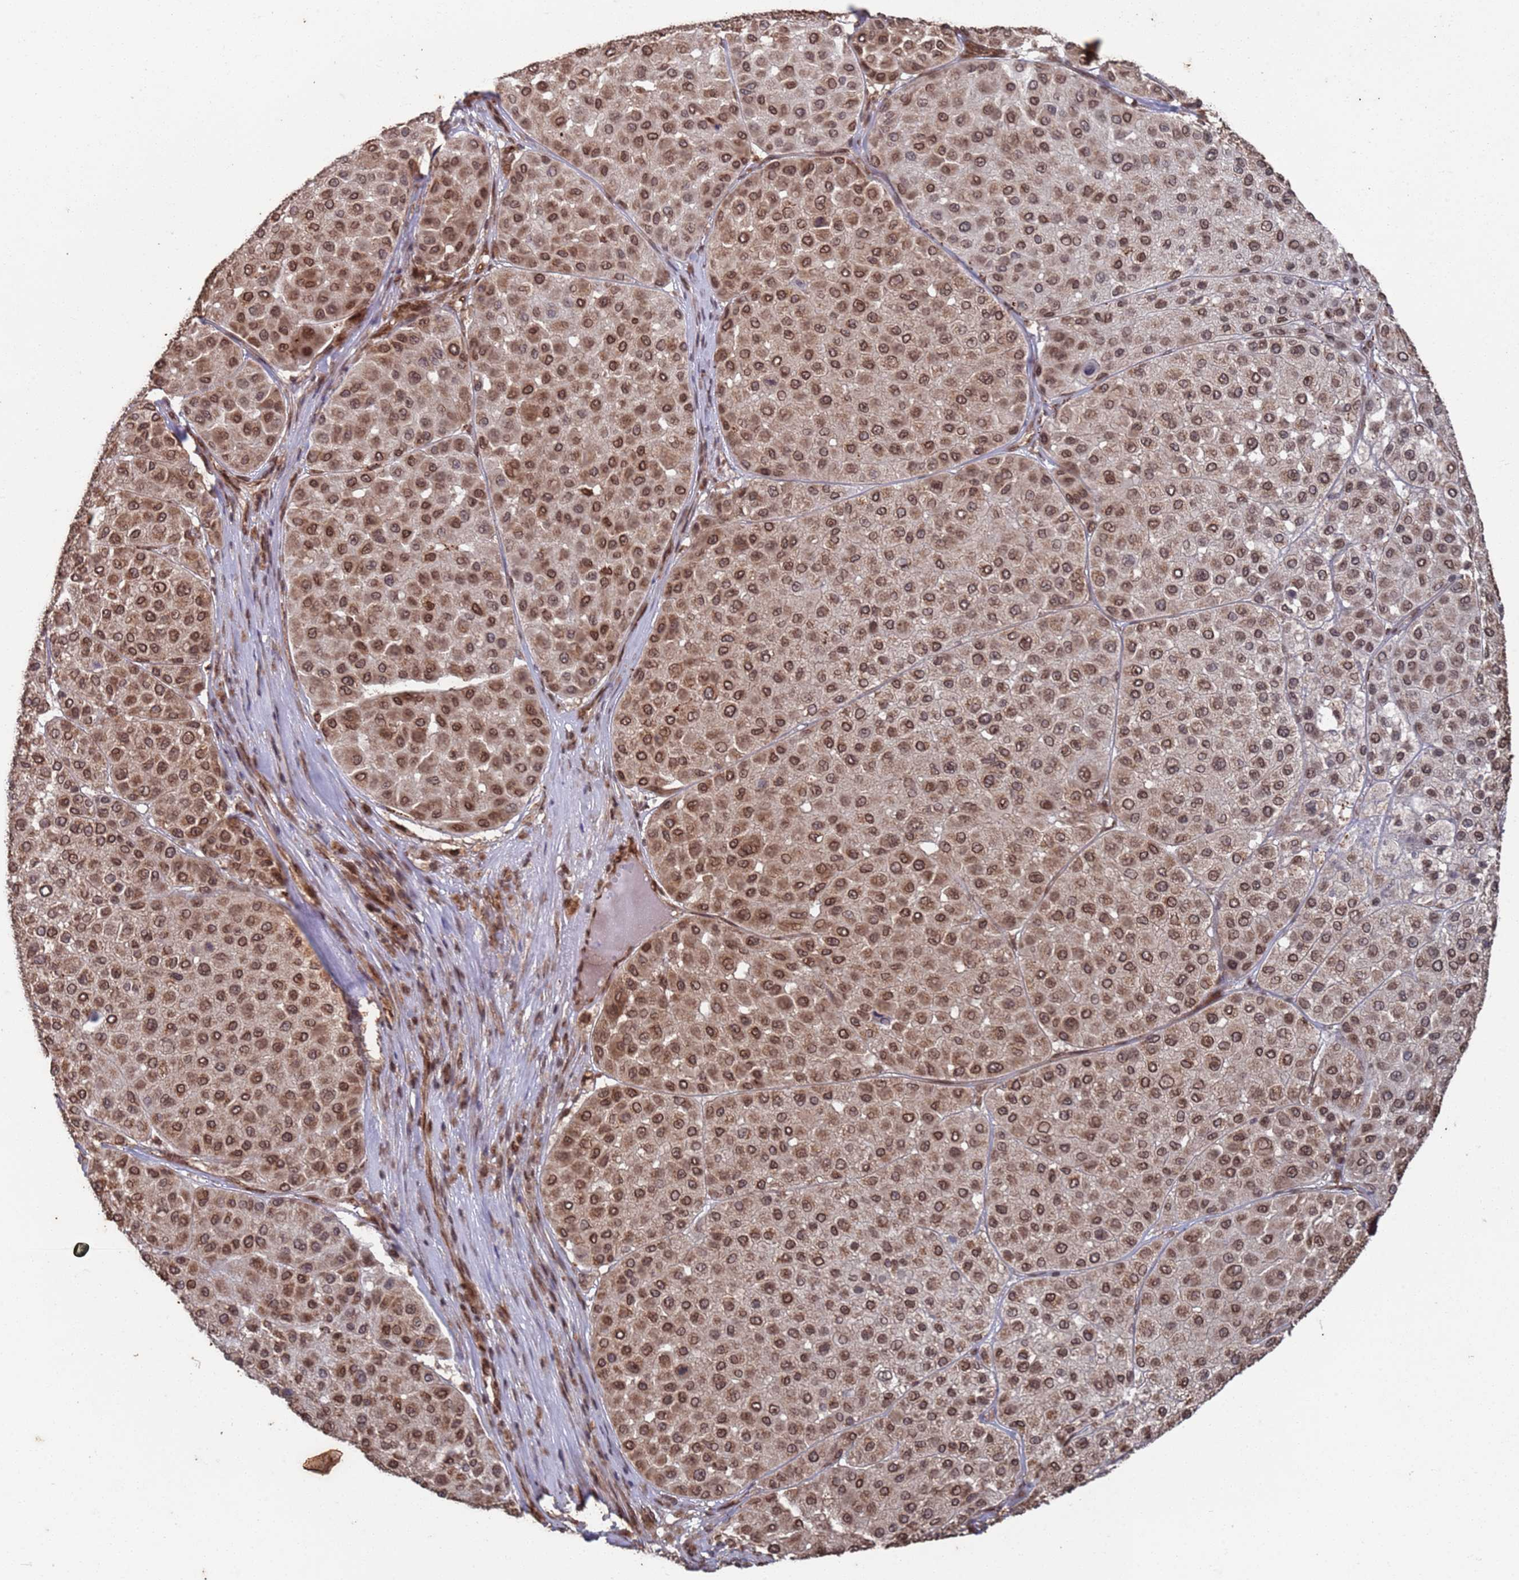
{"staining": {"intensity": "moderate", "quantity": ">75%", "location": "cytoplasmic/membranous,nuclear"}, "tissue": "melanoma", "cell_type": "Tumor cells", "image_type": "cancer", "snomed": [{"axis": "morphology", "description": "Malignant melanoma, Metastatic site"}, {"axis": "topography", "description": "Smooth muscle"}], "caption": "An image showing moderate cytoplasmic/membranous and nuclear staining in about >75% of tumor cells in melanoma, as visualized by brown immunohistochemical staining.", "gene": "FUBP3", "patient": {"sex": "male", "age": 41}}